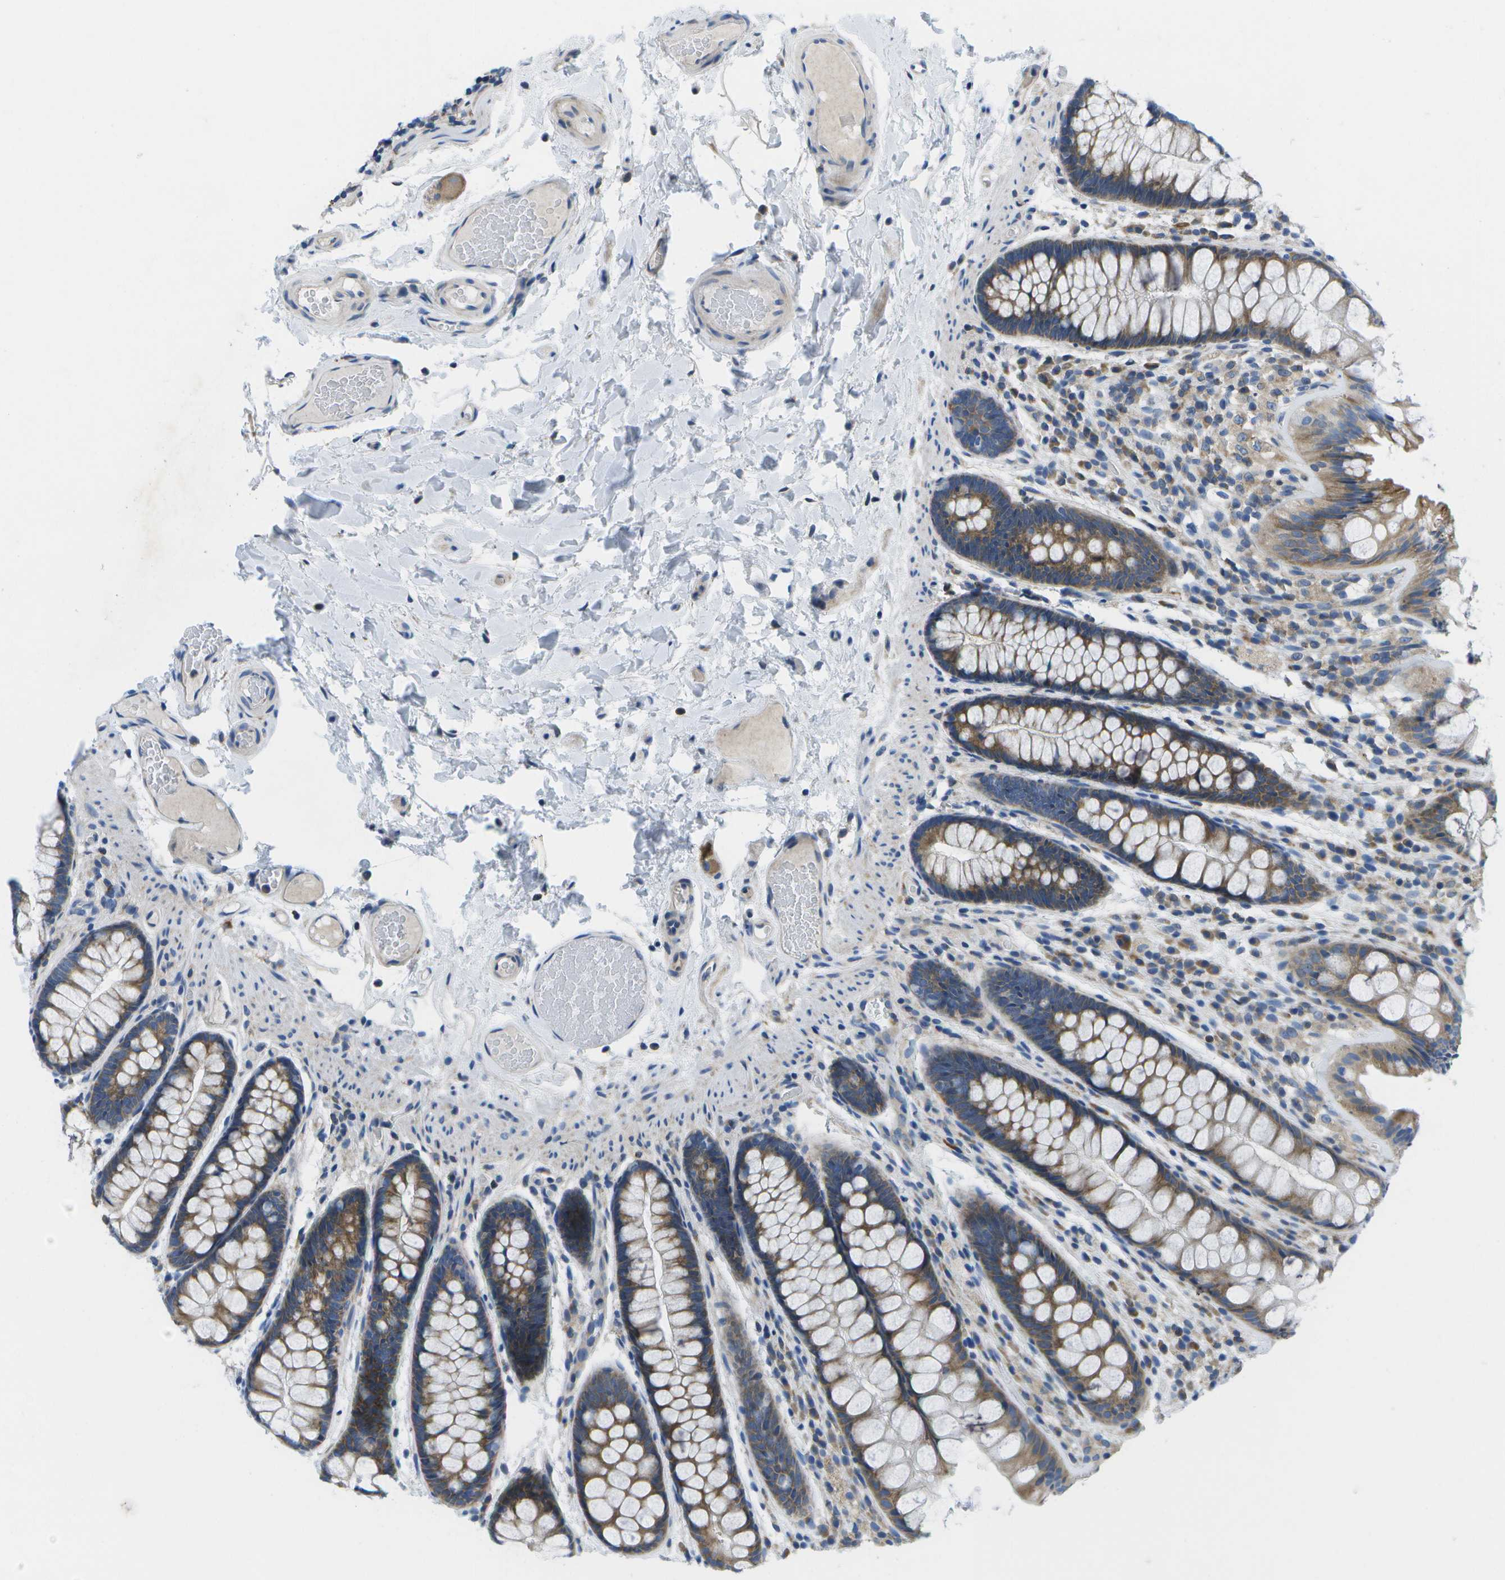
{"staining": {"intensity": "negative", "quantity": "none", "location": "none"}, "tissue": "colon", "cell_type": "Endothelial cells", "image_type": "normal", "snomed": [{"axis": "morphology", "description": "Normal tissue, NOS"}, {"axis": "topography", "description": "Colon"}], "caption": "A photomicrograph of human colon is negative for staining in endothelial cells. Nuclei are stained in blue.", "gene": "GDF5", "patient": {"sex": "female", "age": 56}}